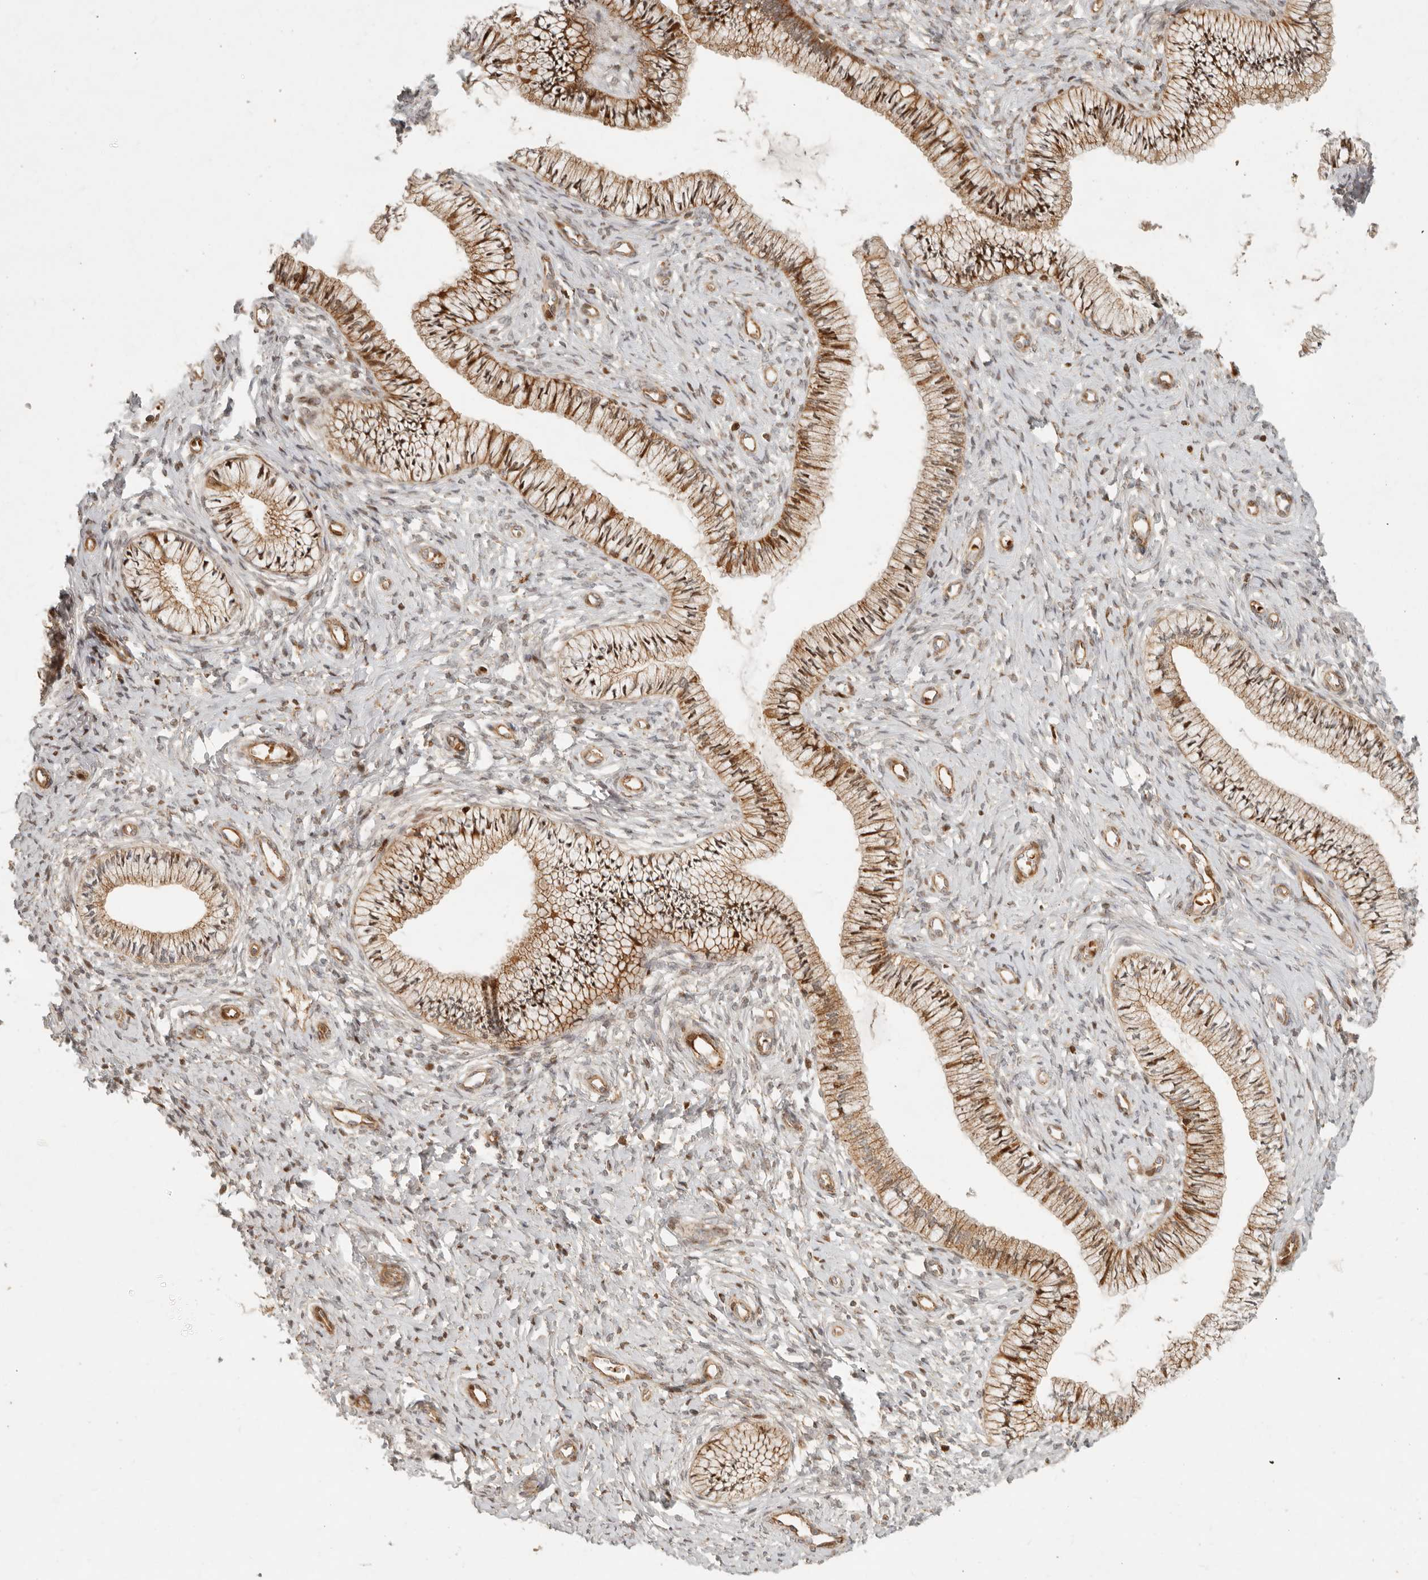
{"staining": {"intensity": "moderate", "quantity": ">75%", "location": "cytoplasmic/membranous,nuclear"}, "tissue": "cervix", "cell_type": "Glandular cells", "image_type": "normal", "snomed": [{"axis": "morphology", "description": "Normal tissue, NOS"}, {"axis": "topography", "description": "Cervix"}], "caption": "This histopathology image reveals IHC staining of benign cervix, with medium moderate cytoplasmic/membranous,nuclear staining in approximately >75% of glandular cells.", "gene": "KLHL38", "patient": {"sex": "female", "age": 36}}